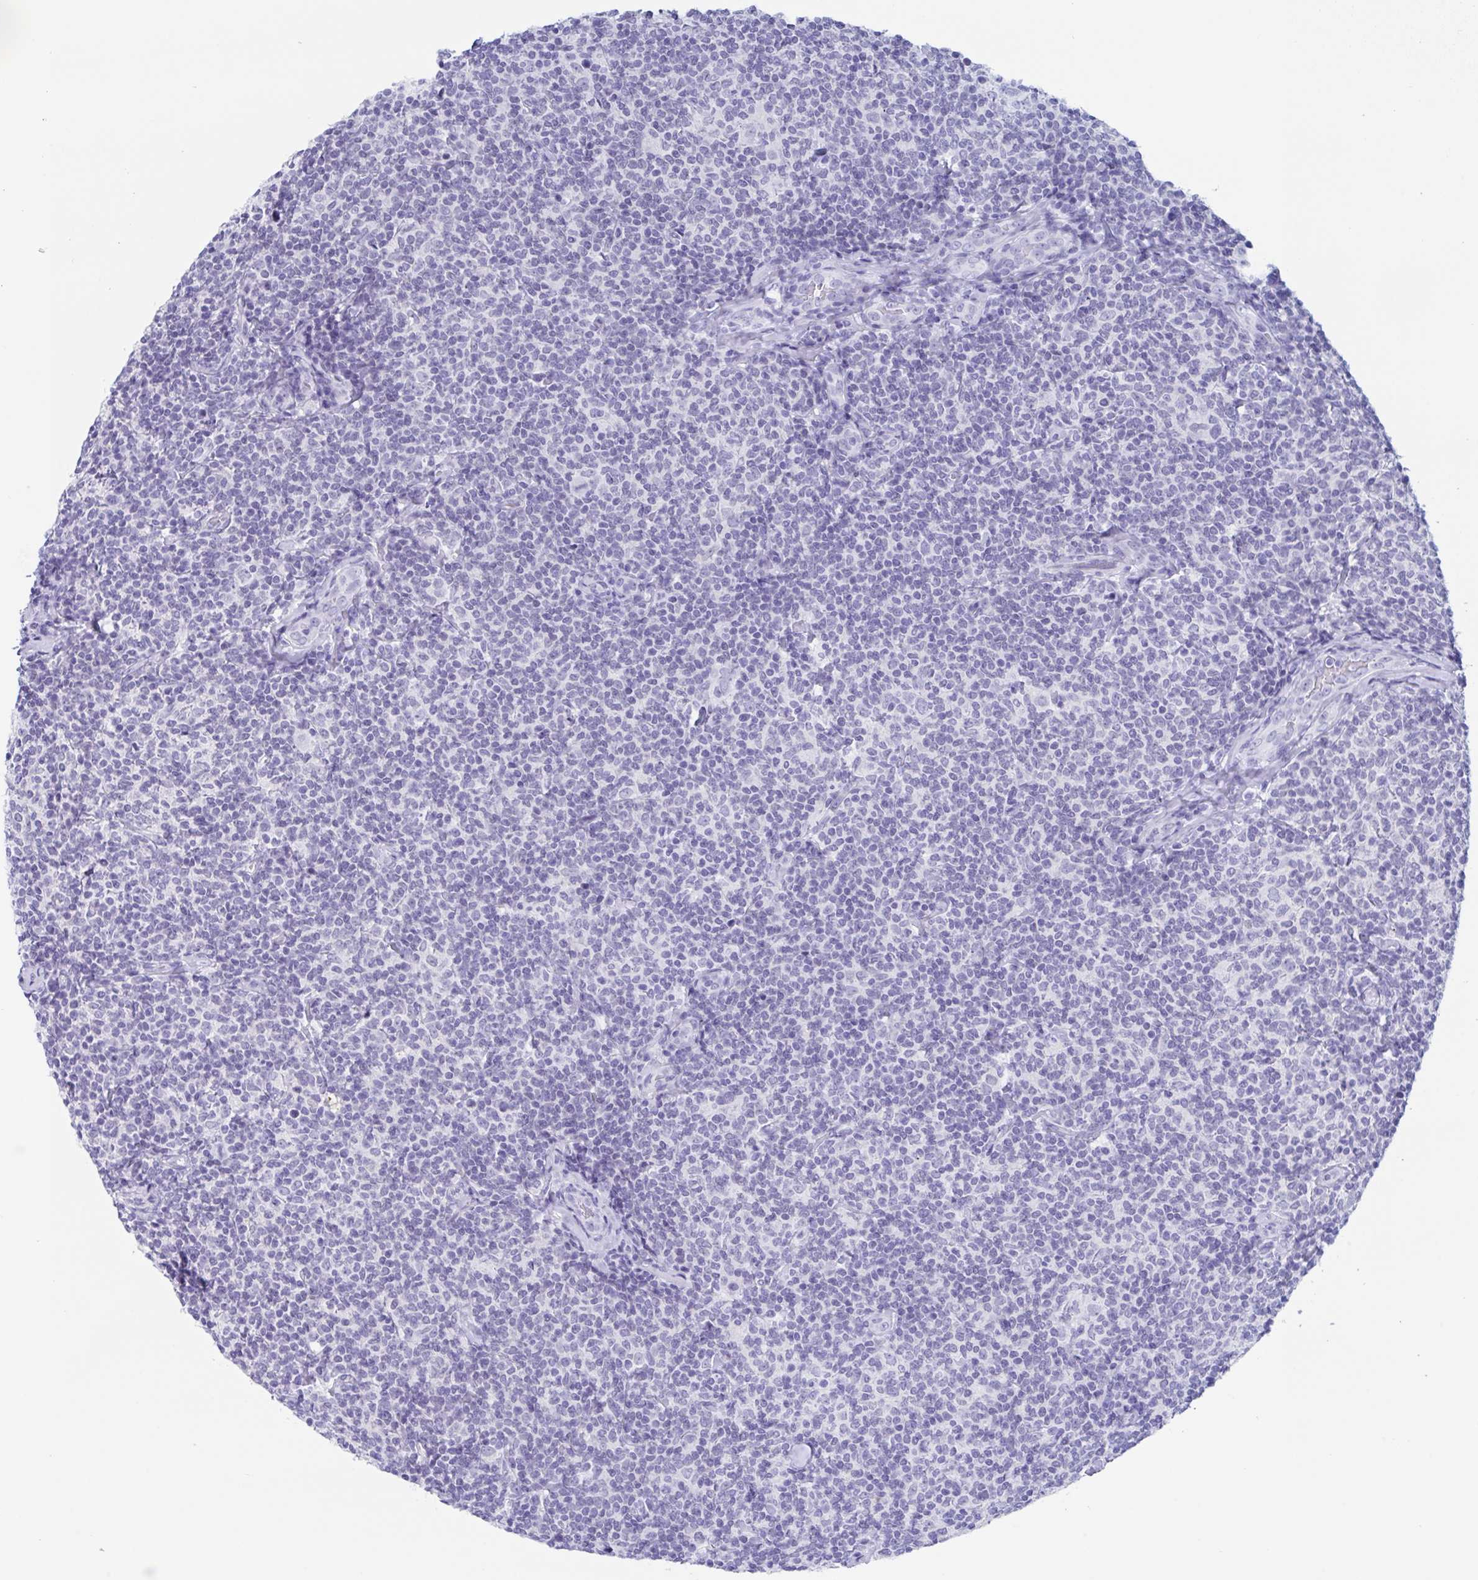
{"staining": {"intensity": "negative", "quantity": "none", "location": "none"}, "tissue": "lymphoma", "cell_type": "Tumor cells", "image_type": "cancer", "snomed": [{"axis": "morphology", "description": "Malignant lymphoma, non-Hodgkin's type, Low grade"}, {"axis": "topography", "description": "Lymph node"}], "caption": "This is an IHC image of lymphoma. There is no expression in tumor cells.", "gene": "CDX4", "patient": {"sex": "female", "age": 56}}